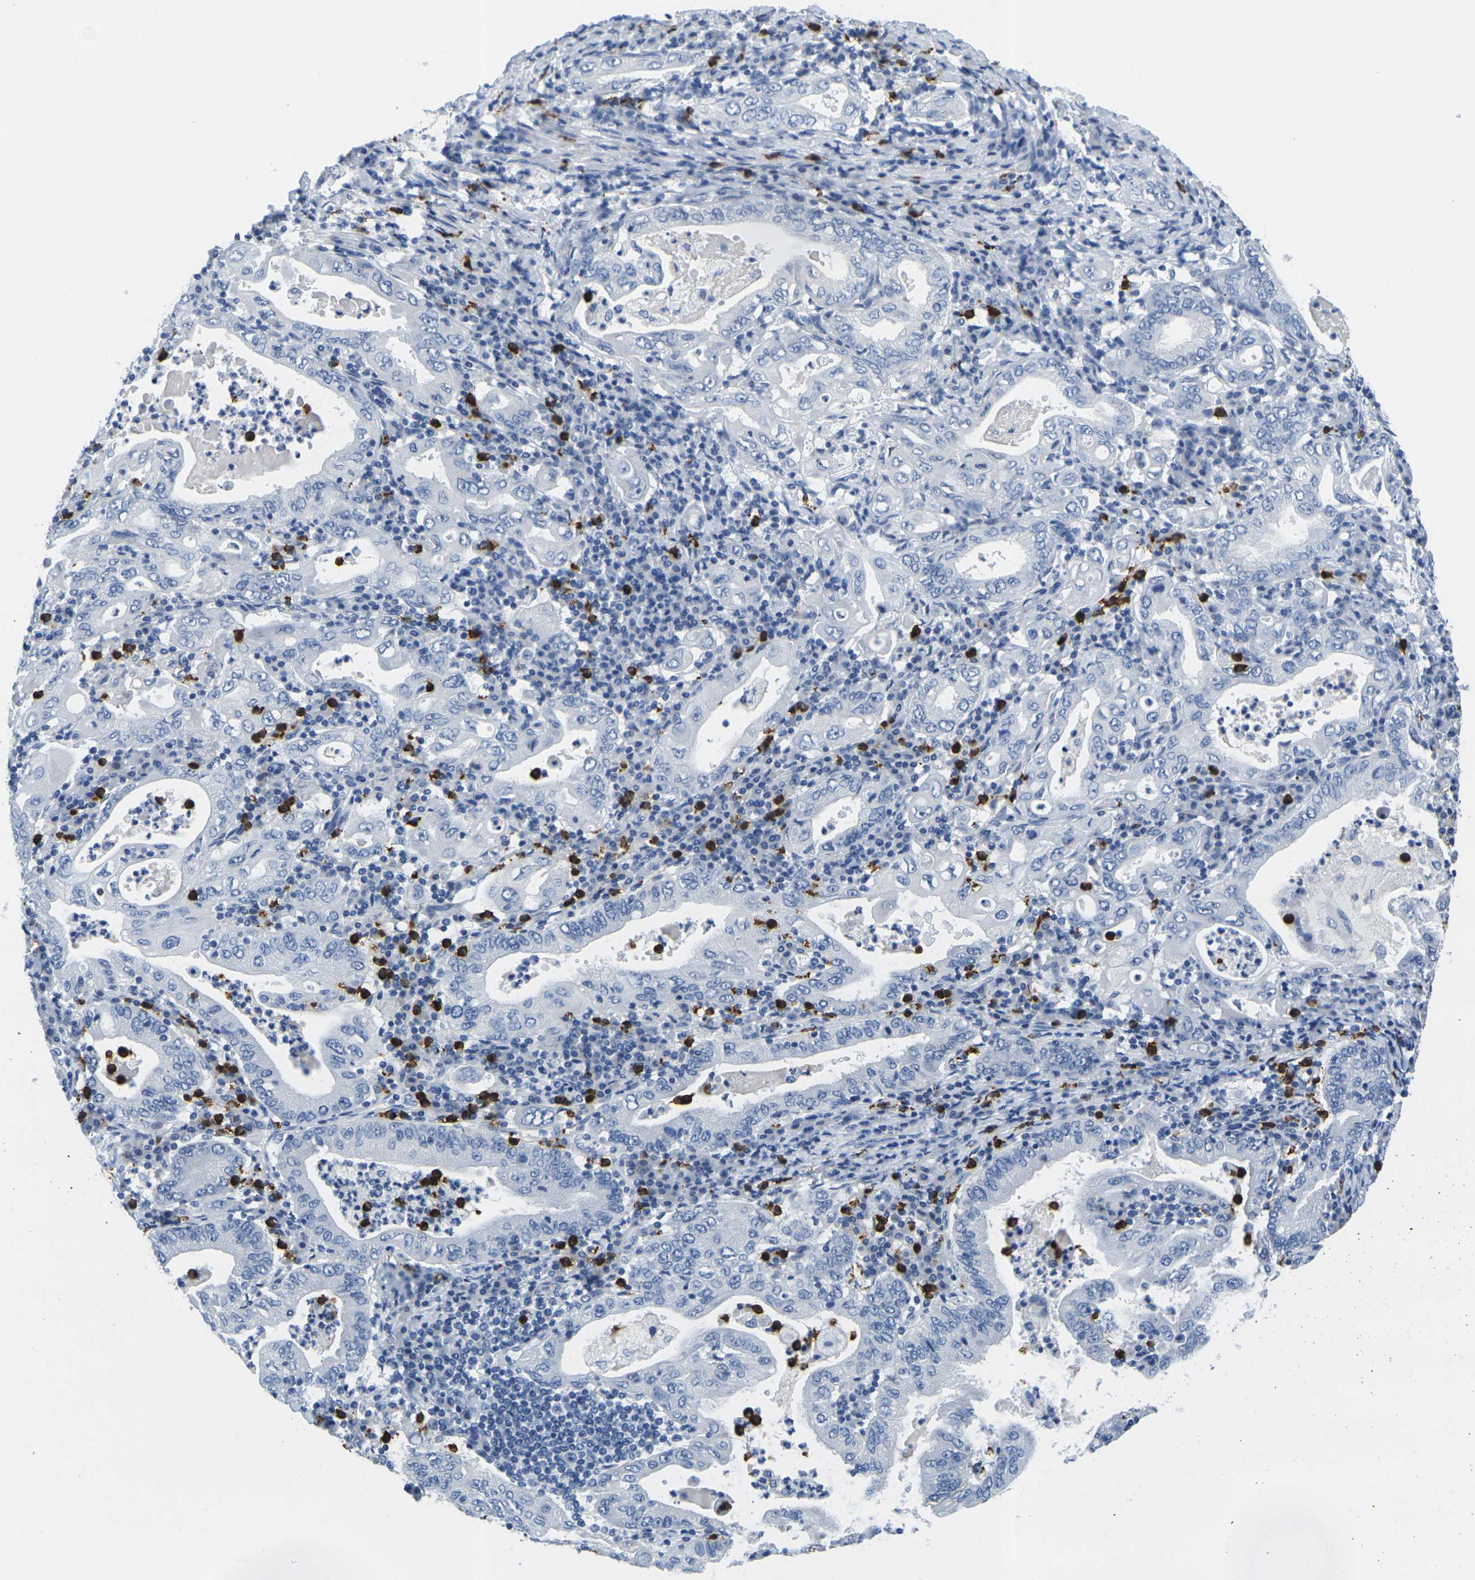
{"staining": {"intensity": "negative", "quantity": "none", "location": "none"}, "tissue": "stomach cancer", "cell_type": "Tumor cells", "image_type": "cancer", "snomed": [{"axis": "morphology", "description": "Normal tissue, NOS"}, {"axis": "morphology", "description": "Adenocarcinoma, NOS"}, {"axis": "topography", "description": "Esophagus"}, {"axis": "topography", "description": "Stomach, upper"}, {"axis": "topography", "description": "Peripheral nerve tissue"}], "caption": "An image of stomach cancer (adenocarcinoma) stained for a protein reveals no brown staining in tumor cells. (Stains: DAB (3,3'-diaminobenzidine) immunohistochemistry (IHC) with hematoxylin counter stain, Microscopy: brightfield microscopy at high magnification).", "gene": "GPR15", "patient": {"sex": "male", "age": 62}}